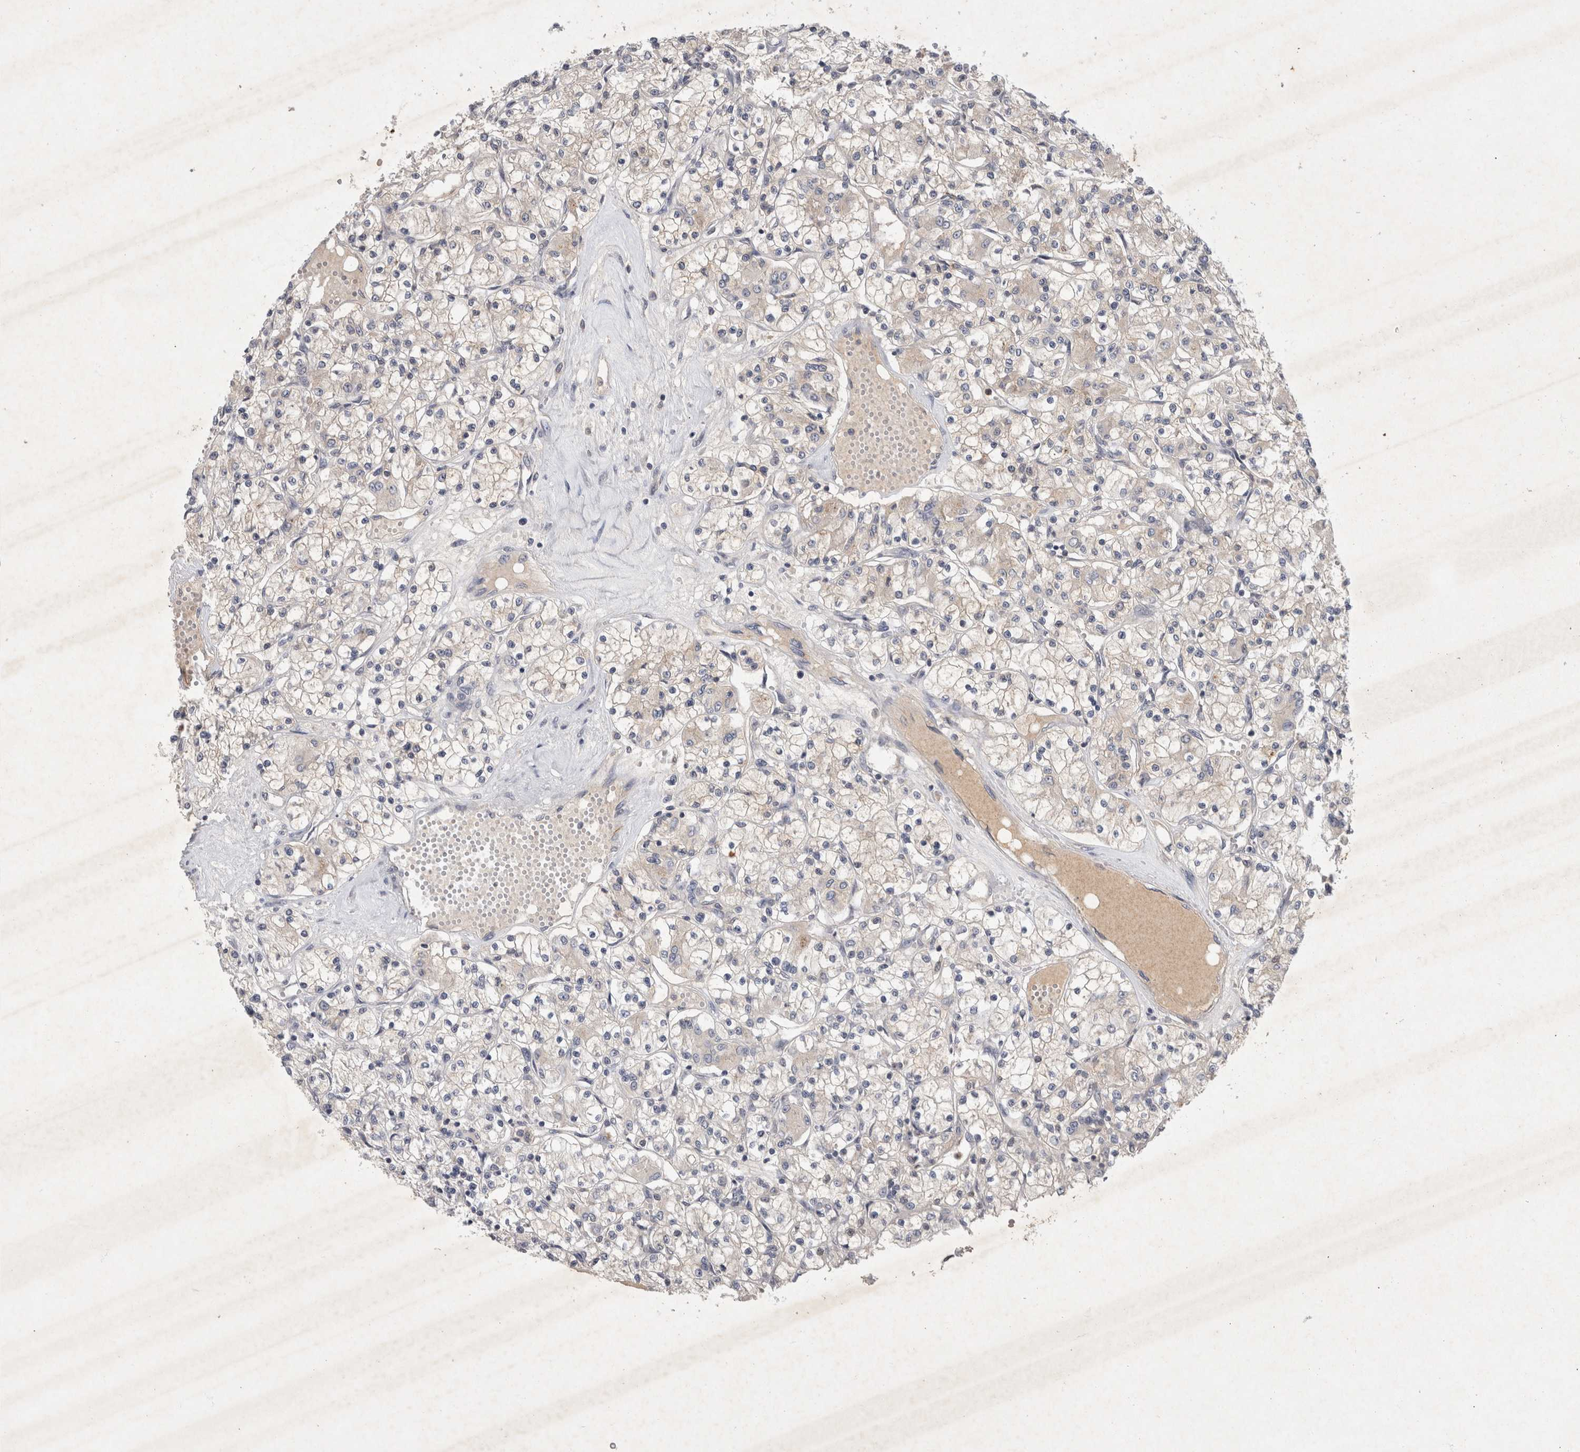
{"staining": {"intensity": "negative", "quantity": "none", "location": "none"}, "tissue": "renal cancer", "cell_type": "Tumor cells", "image_type": "cancer", "snomed": [{"axis": "morphology", "description": "Adenocarcinoma, NOS"}, {"axis": "topography", "description": "Kidney"}], "caption": "Tumor cells show no significant positivity in renal cancer. (DAB immunohistochemistry (IHC), high magnification).", "gene": "XRCC5", "patient": {"sex": "female", "age": 59}}